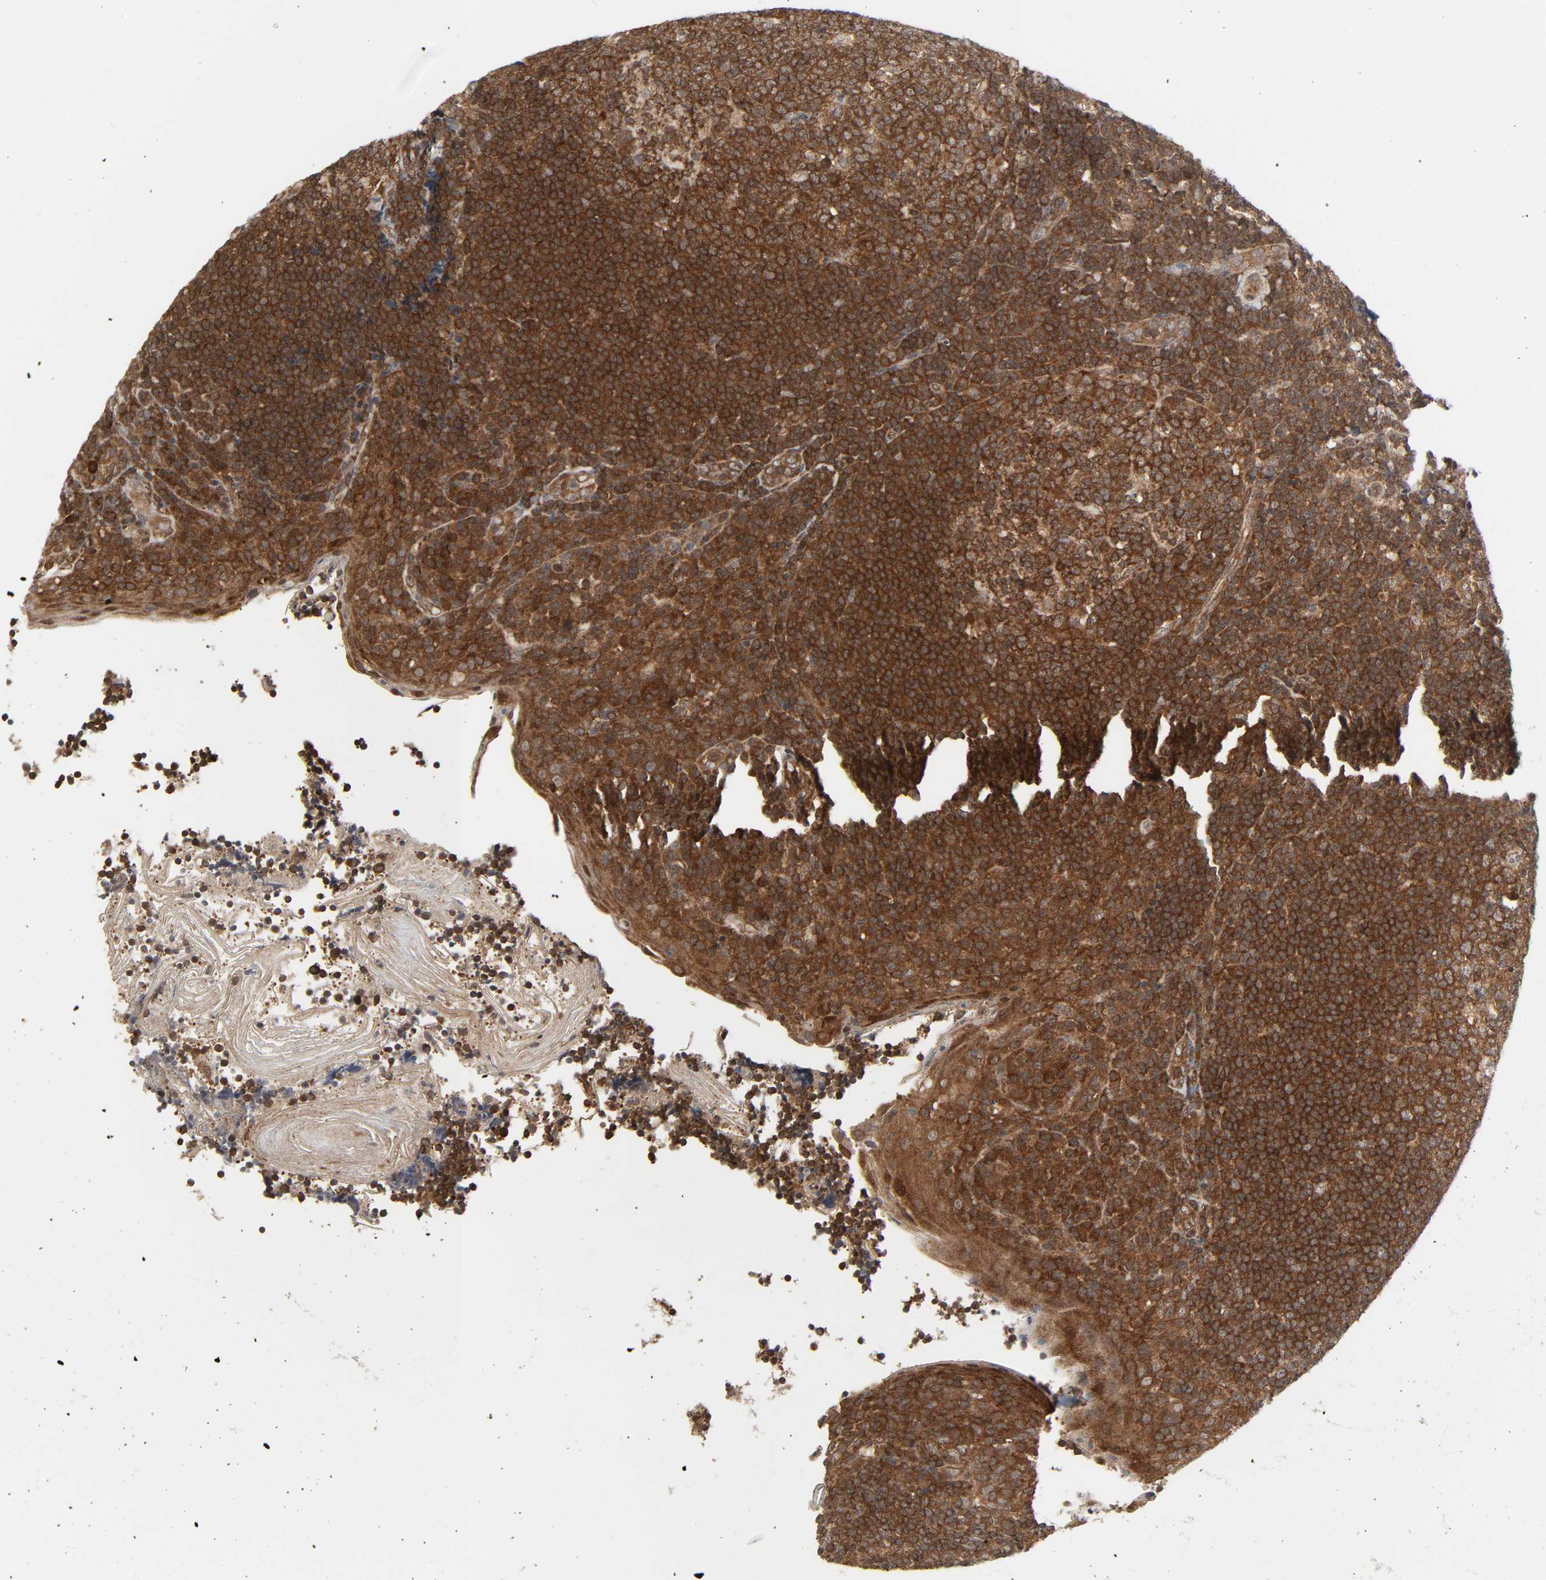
{"staining": {"intensity": "strong", "quantity": ">75%", "location": "cytoplasmic/membranous"}, "tissue": "tonsil", "cell_type": "Germinal center cells", "image_type": "normal", "snomed": [{"axis": "morphology", "description": "Normal tissue, NOS"}, {"axis": "topography", "description": "Tonsil"}], "caption": "IHC micrograph of unremarkable tonsil stained for a protein (brown), which exhibits high levels of strong cytoplasmic/membranous staining in about >75% of germinal center cells.", "gene": "GSK3A", "patient": {"sex": "male", "age": 31}}